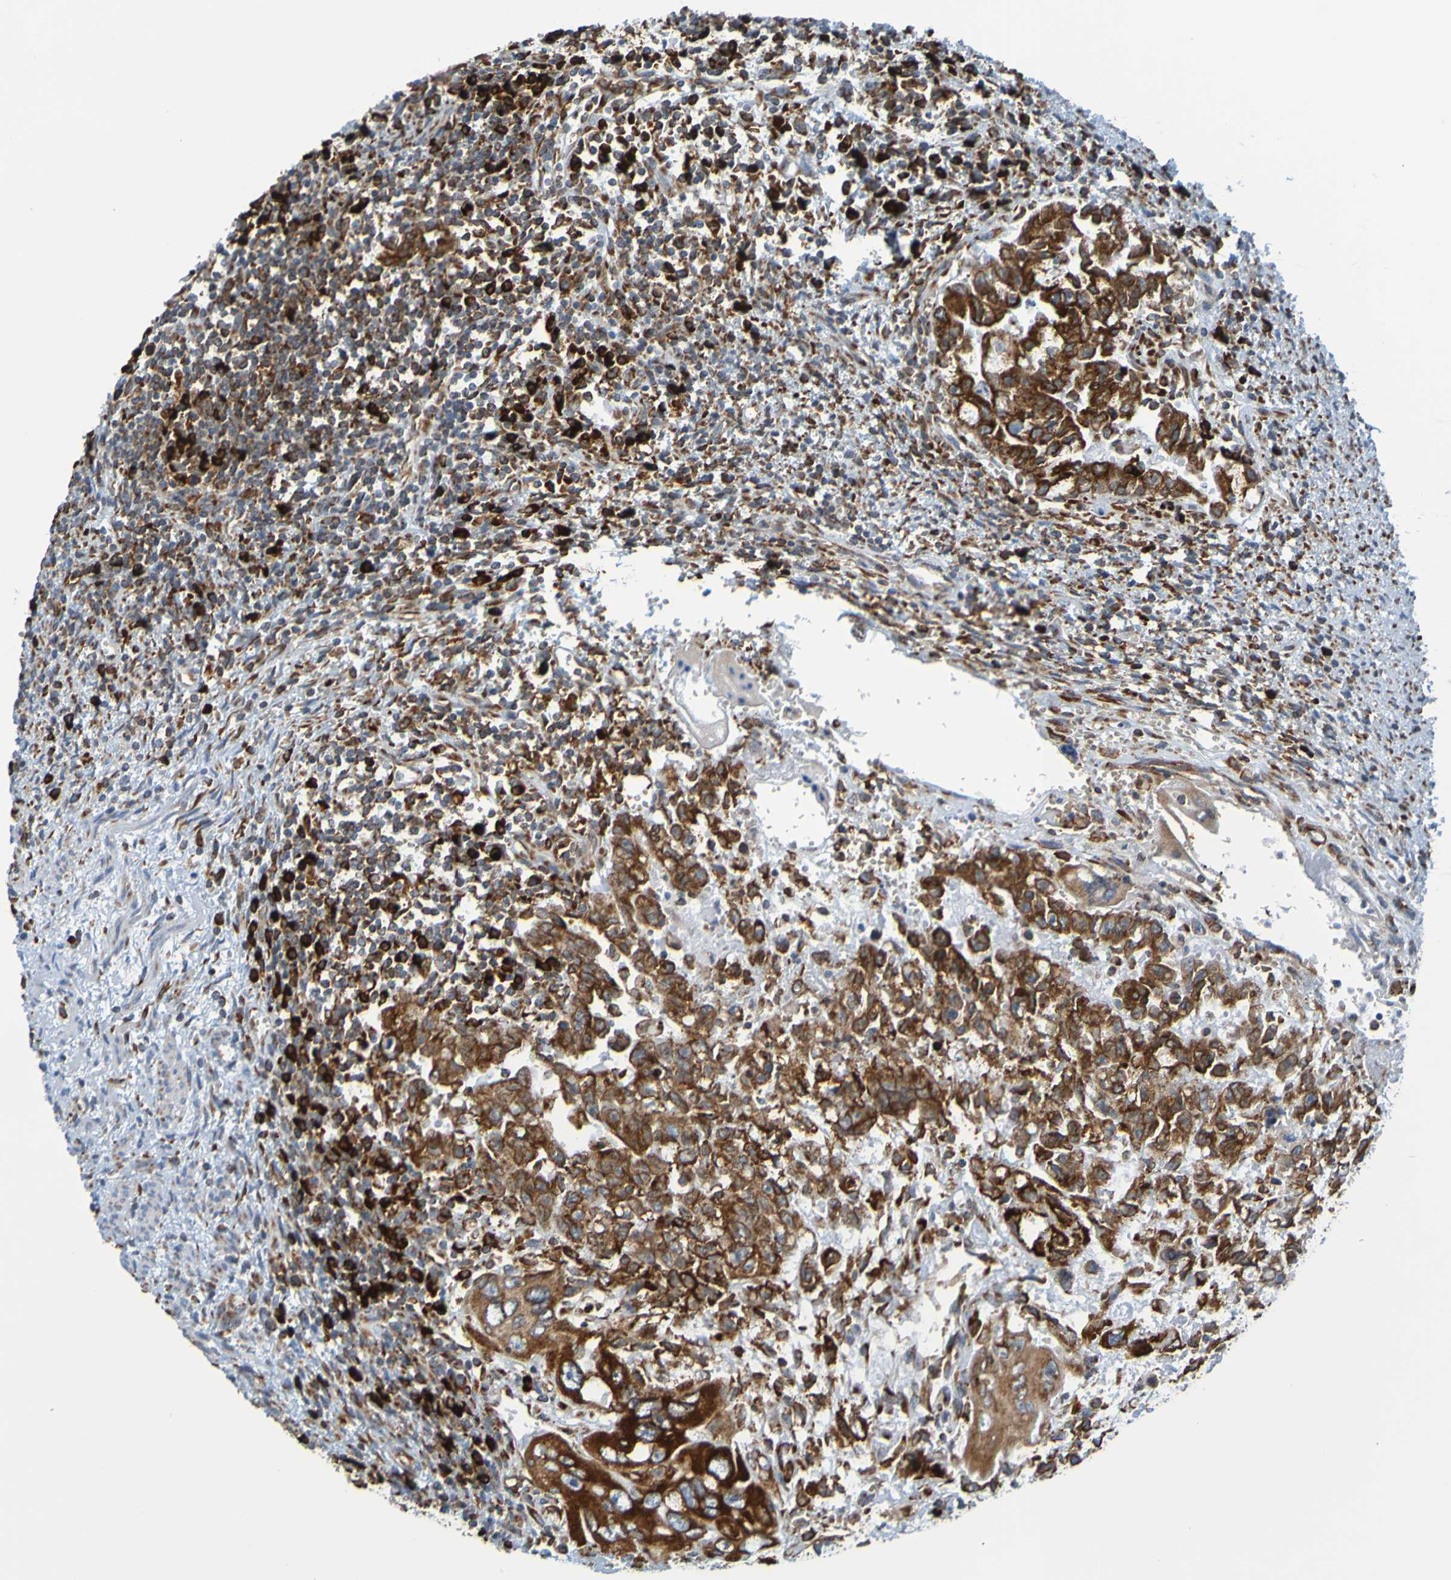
{"staining": {"intensity": "weak", "quantity": "25%-75%", "location": "cytoplasmic/membranous"}, "tissue": "testis cancer", "cell_type": "Tumor cells", "image_type": "cancer", "snomed": [{"axis": "morphology", "description": "Carcinoma, Embryonal, NOS"}, {"axis": "topography", "description": "Testis"}], "caption": "IHC micrograph of human testis cancer (embryonal carcinoma) stained for a protein (brown), which demonstrates low levels of weak cytoplasmic/membranous expression in approximately 25%-75% of tumor cells.", "gene": "SSR1", "patient": {"sex": "male", "age": 28}}